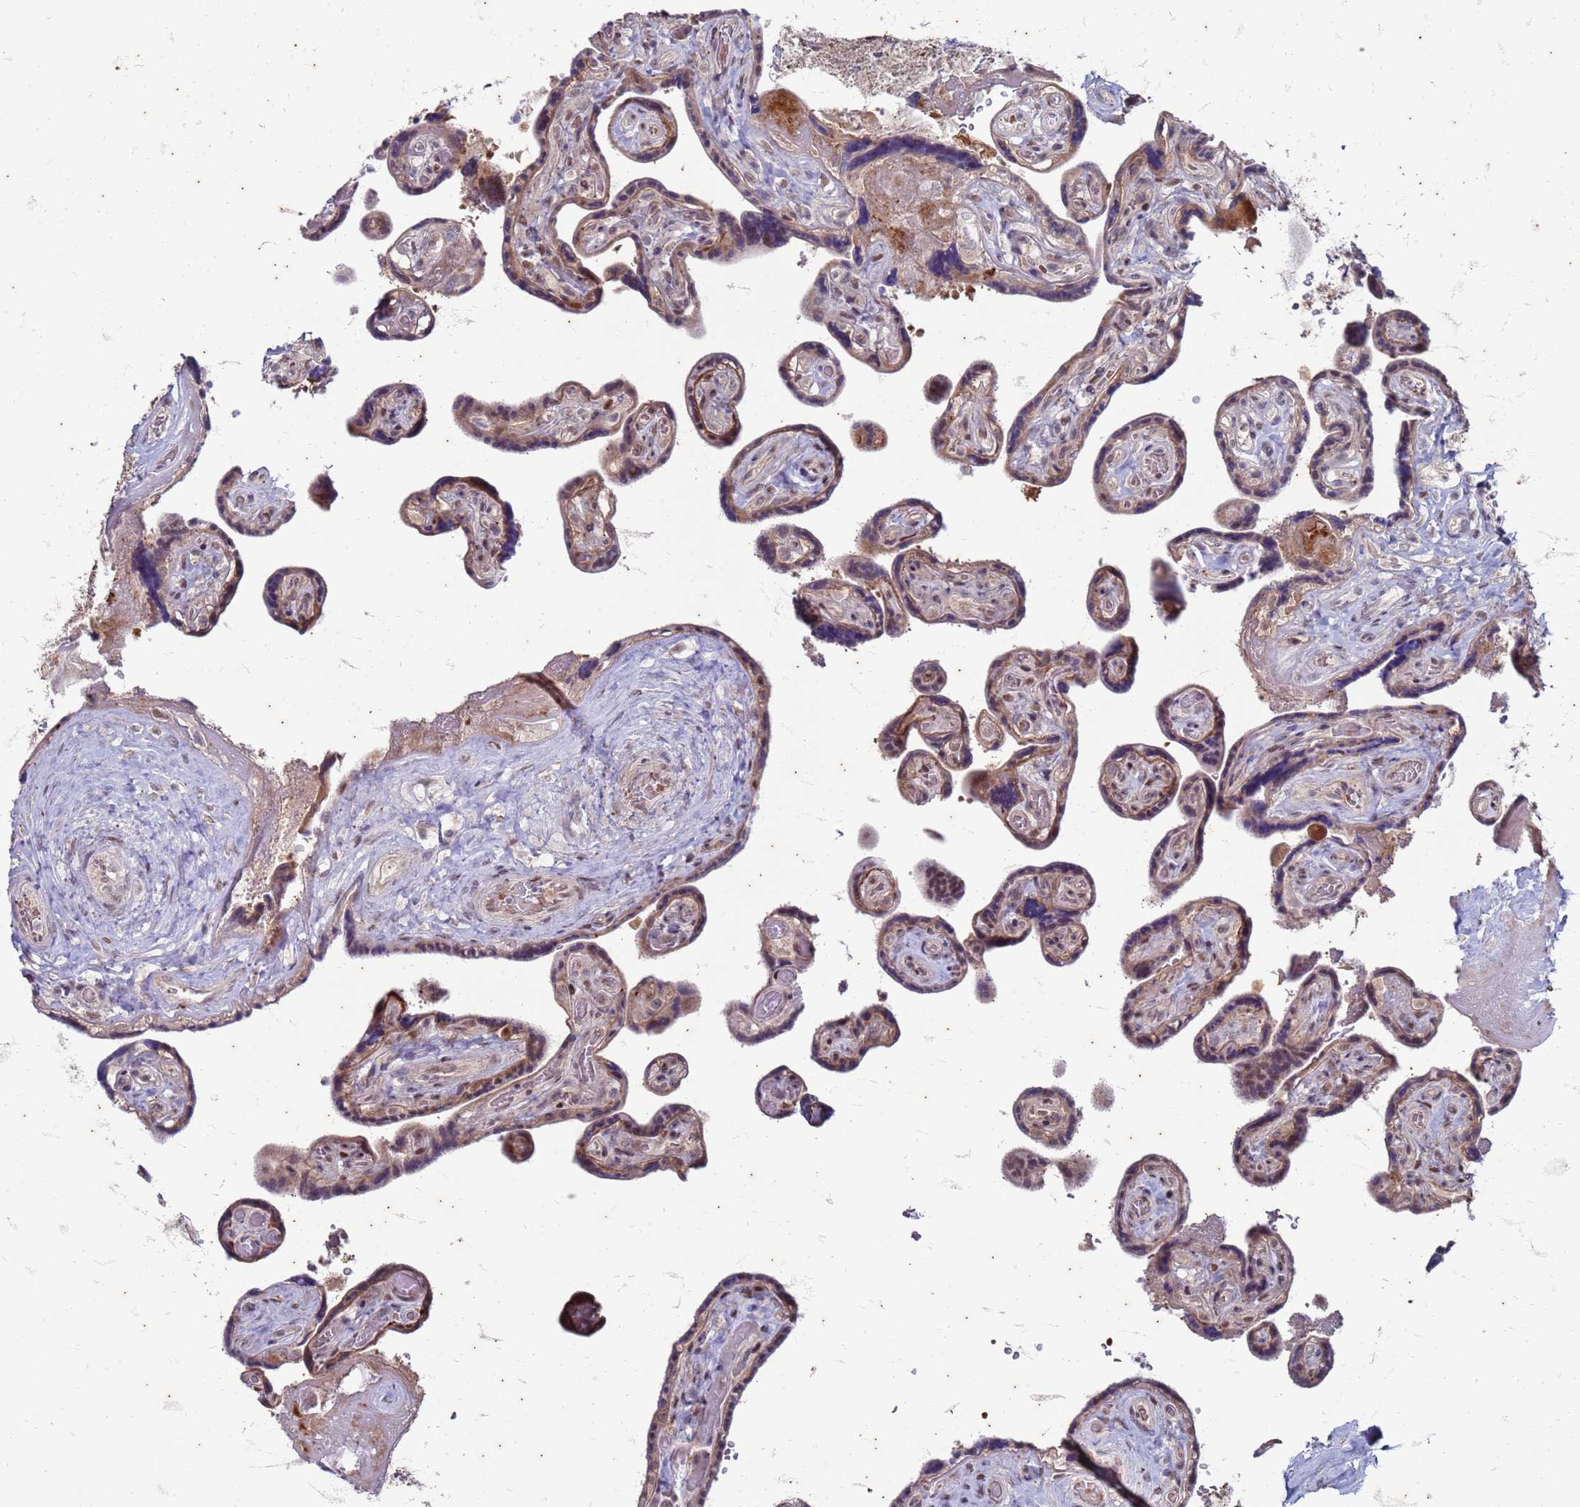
{"staining": {"intensity": "moderate", "quantity": "25%-75%", "location": "cytoplasmic/membranous,nuclear"}, "tissue": "placenta", "cell_type": "Trophoblastic cells", "image_type": "normal", "snomed": [{"axis": "morphology", "description": "Normal tissue, NOS"}, {"axis": "topography", "description": "Placenta"}], "caption": "Benign placenta was stained to show a protein in brown. There is medium levels of moderate cytoplasmic/membranous,nuclear staining in approximately 25%-75% of trophoblastic cells. (DAB IHC, brown staining for protein, blue staining for nuclei).", "gene": "TRMT6", "patient": {"sex": "female", "age": 32}}